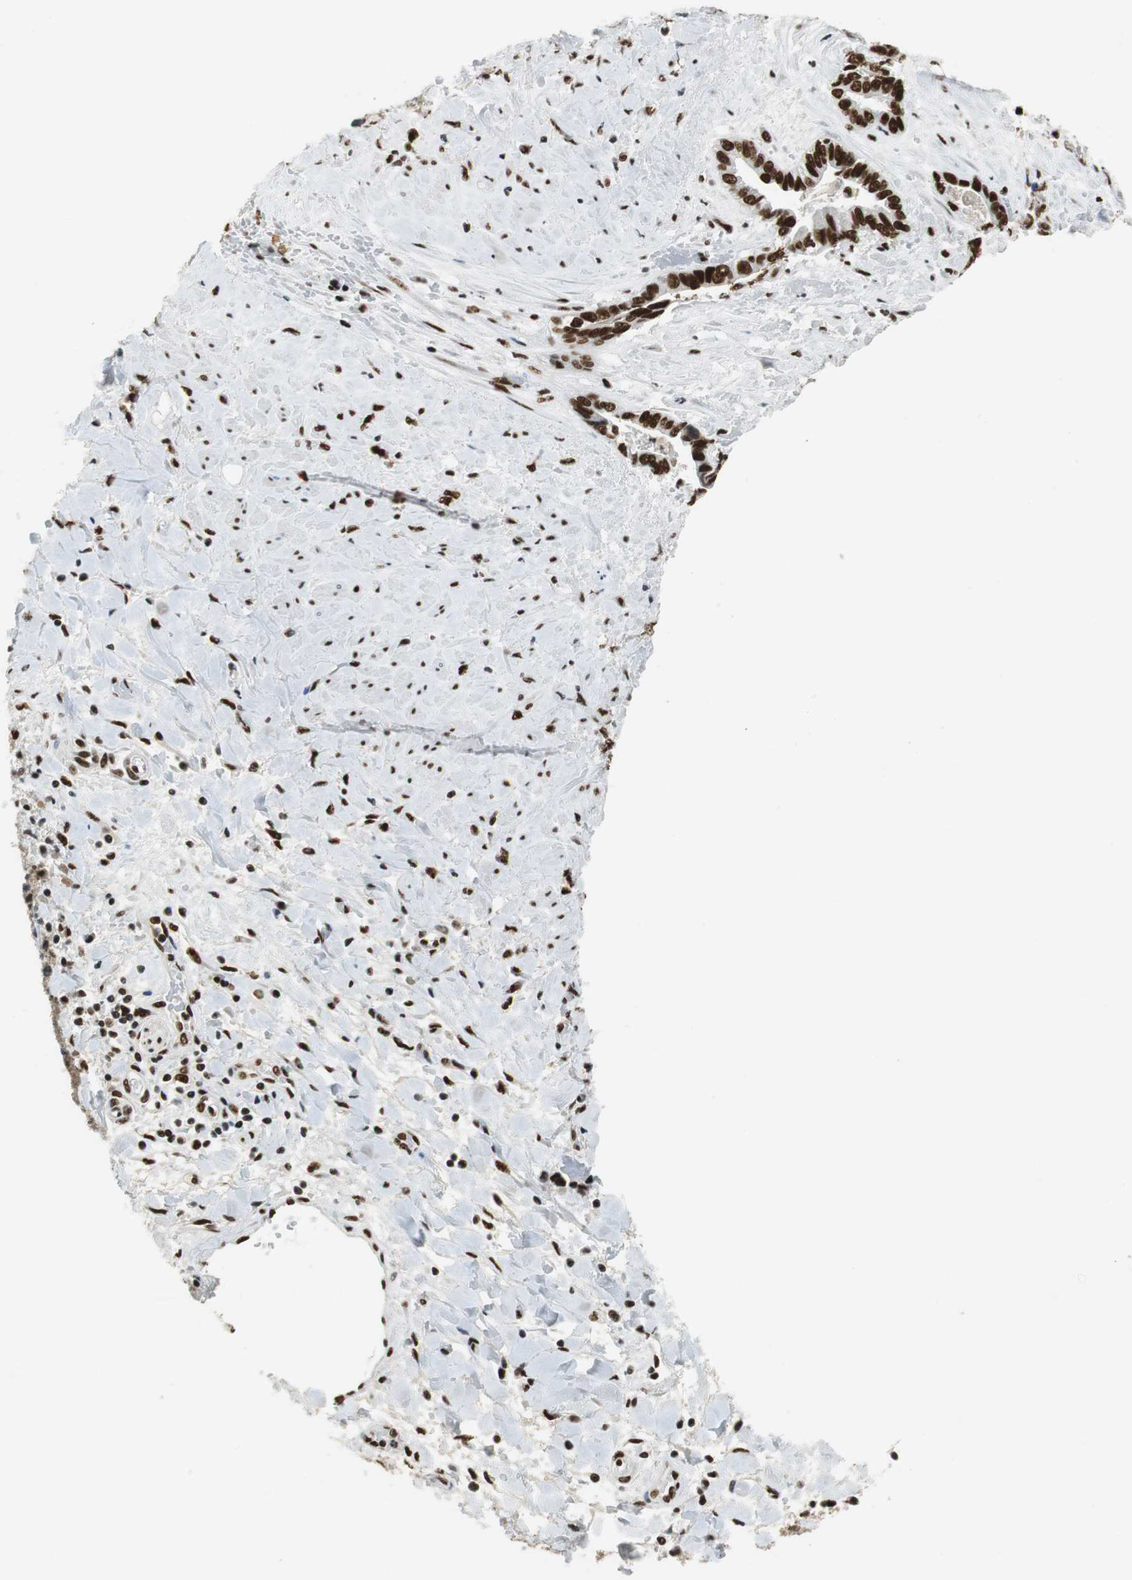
{"staining": {"intensity": "strong", "quantity": ">75%", "location": "nuclear"}, "tissue": "liver cancer", "cell_type": "Tumor cells", "image_type": "cancer", "snomed": [{"axis": "morphology", "description": "Cholangiocarcinoma"}, {"axis": "topography", "description": "Liver"}], "caption": "About >75% of tumor cells in human cholangiocarcinoma (liver) show strong nuclear protein expression as visualized by brown immunohistochemical staining.", "gene": "PRKDC", "patient": {"sex": "female", "age": 65}}